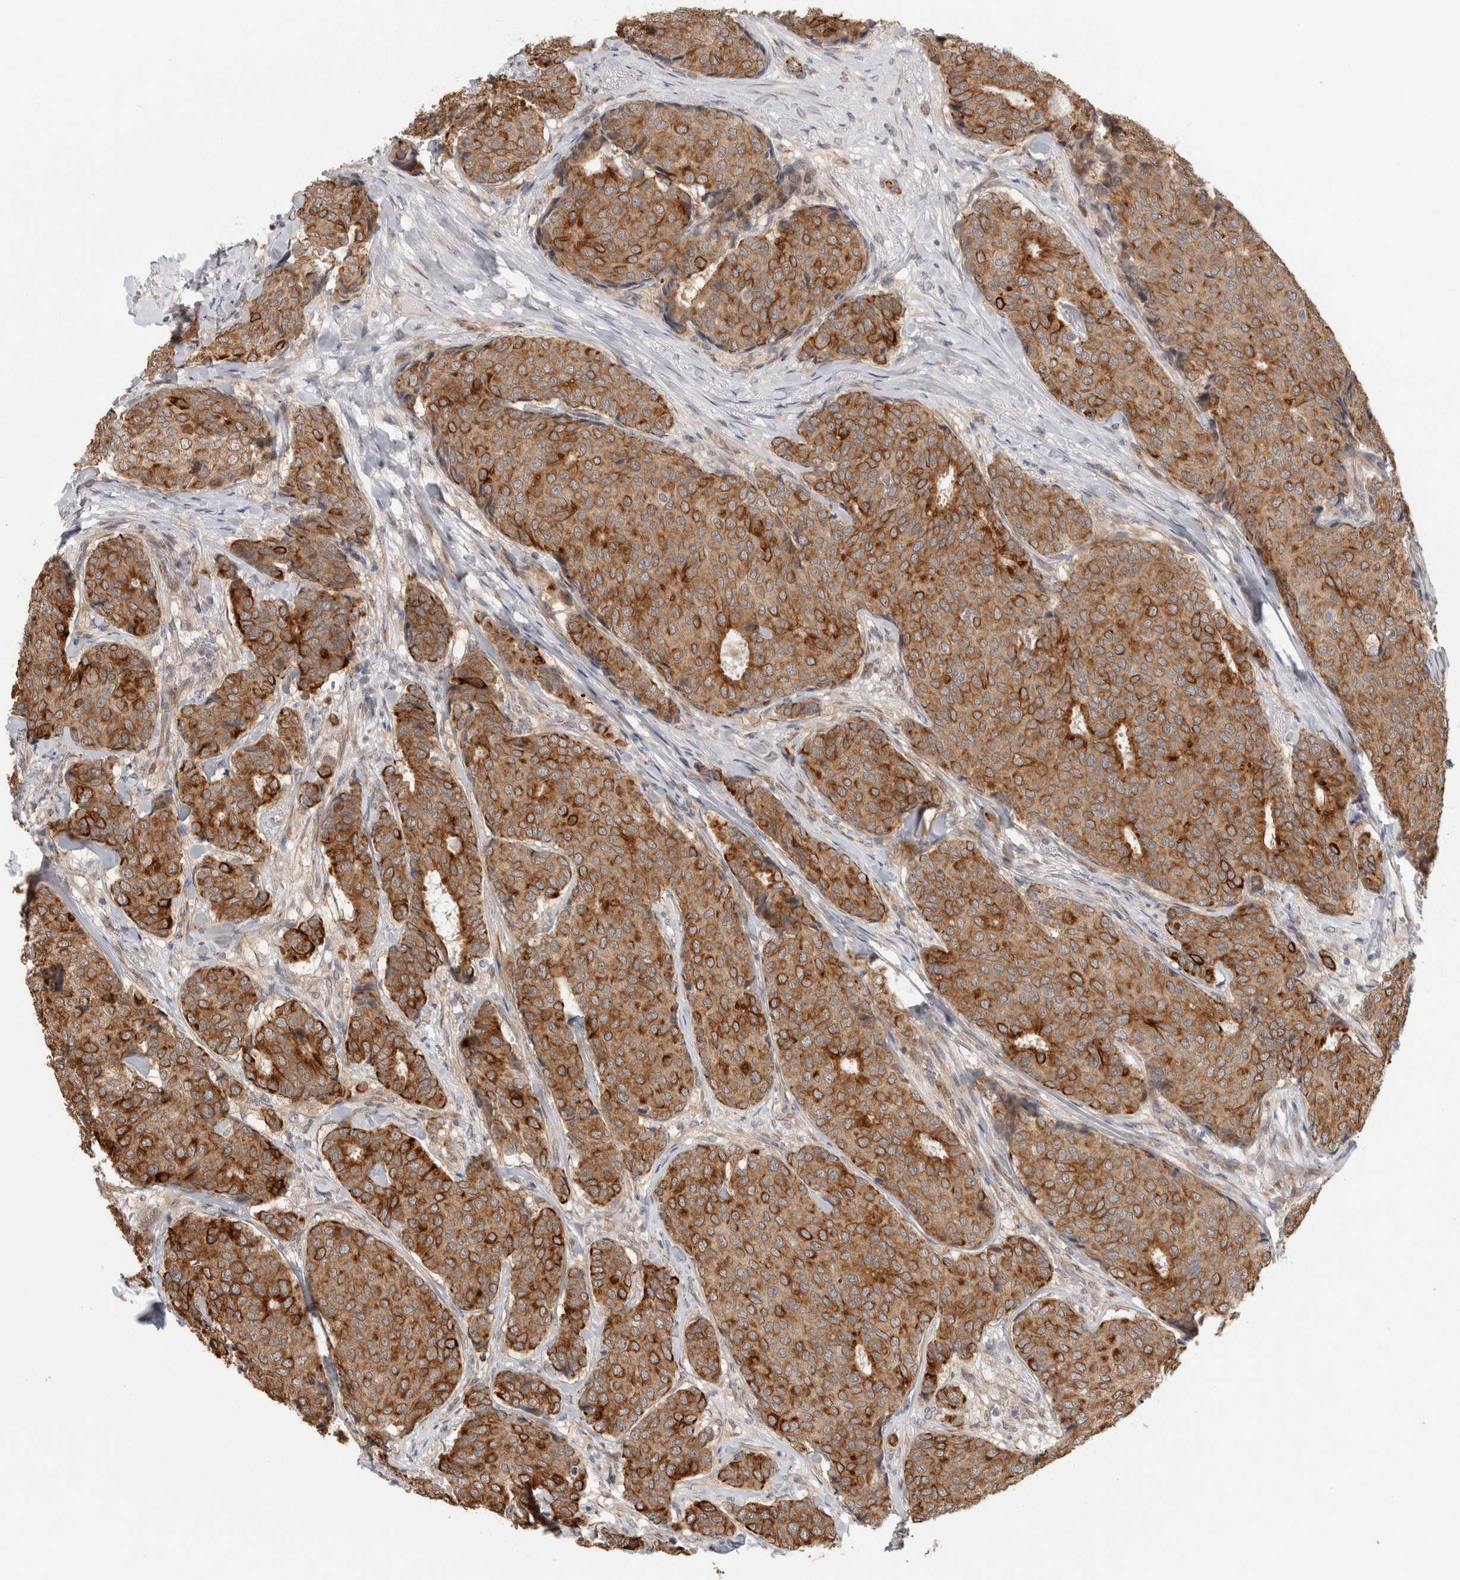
{"staining": {"intensity": "moderate", "quantity": ">75%", "location": "cytoplasmic/membranous"}, "tissue": "breast cancer", "cell_type": "Tumor cells", "image_type": "cancer", "snomed": [{"axis": "morphology", "description": "Duct carcinoma"}, {"axis": "topography", "description": "Breast"}], "caption": "An image of human breast cancer stained for a protein displays moderate cytoplasmic/membranous brown staining in tumor cells. Immunohistochemistry (ihc) stains the protein of interest in brown and the nuclei are stained blue.", "gene": "CRISPLD1", "patient": {"sex": "female", "age": 75}}